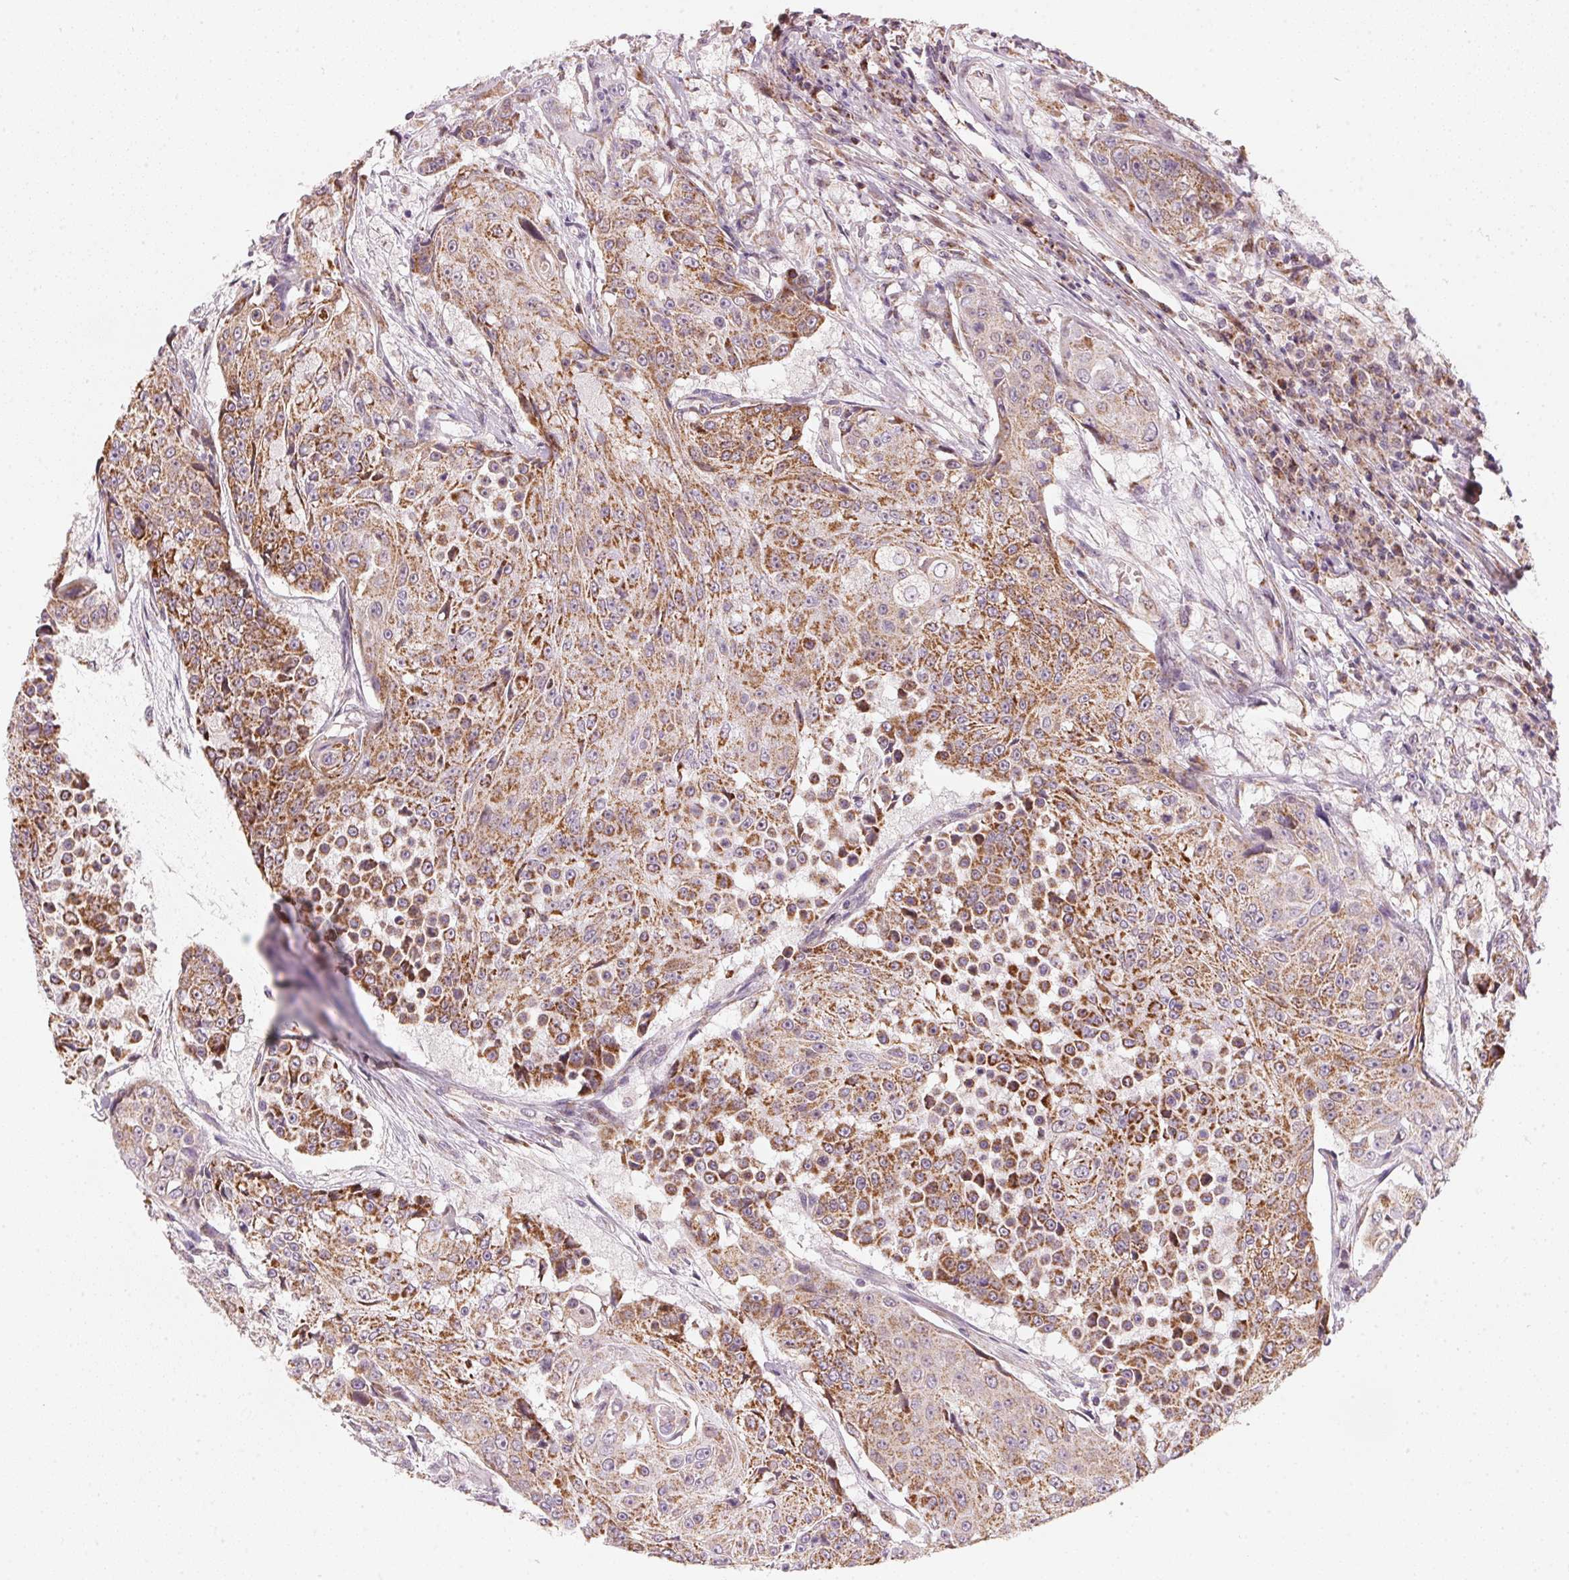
{"staining": {"intensity": "moderate", "quantity": ">75%", "location": "cytoplasmic/membranous"}, "tissue": "urothelial cancer", "cell_type": "Tumor cells", "image_type": "cancer", "snomed": [{"axis": "morphology", "description": "Urothelial carcinoma, High grade"}, {"axis": "topography", "description": "Urinary bladder"}], "caption": "IHC image of neoplastic tissue: human high-grade urothelial carcinoma stained using immunohistochemistry (IHC) demonstrates medium levels of moderate protein expression localized specifically in the cytoplasmic/membranous of tumor cells, appearing as a cytoplasmic/membranous brown color.", "gene": "COQ7", "patient": {"sex": "female", "age": 63}}